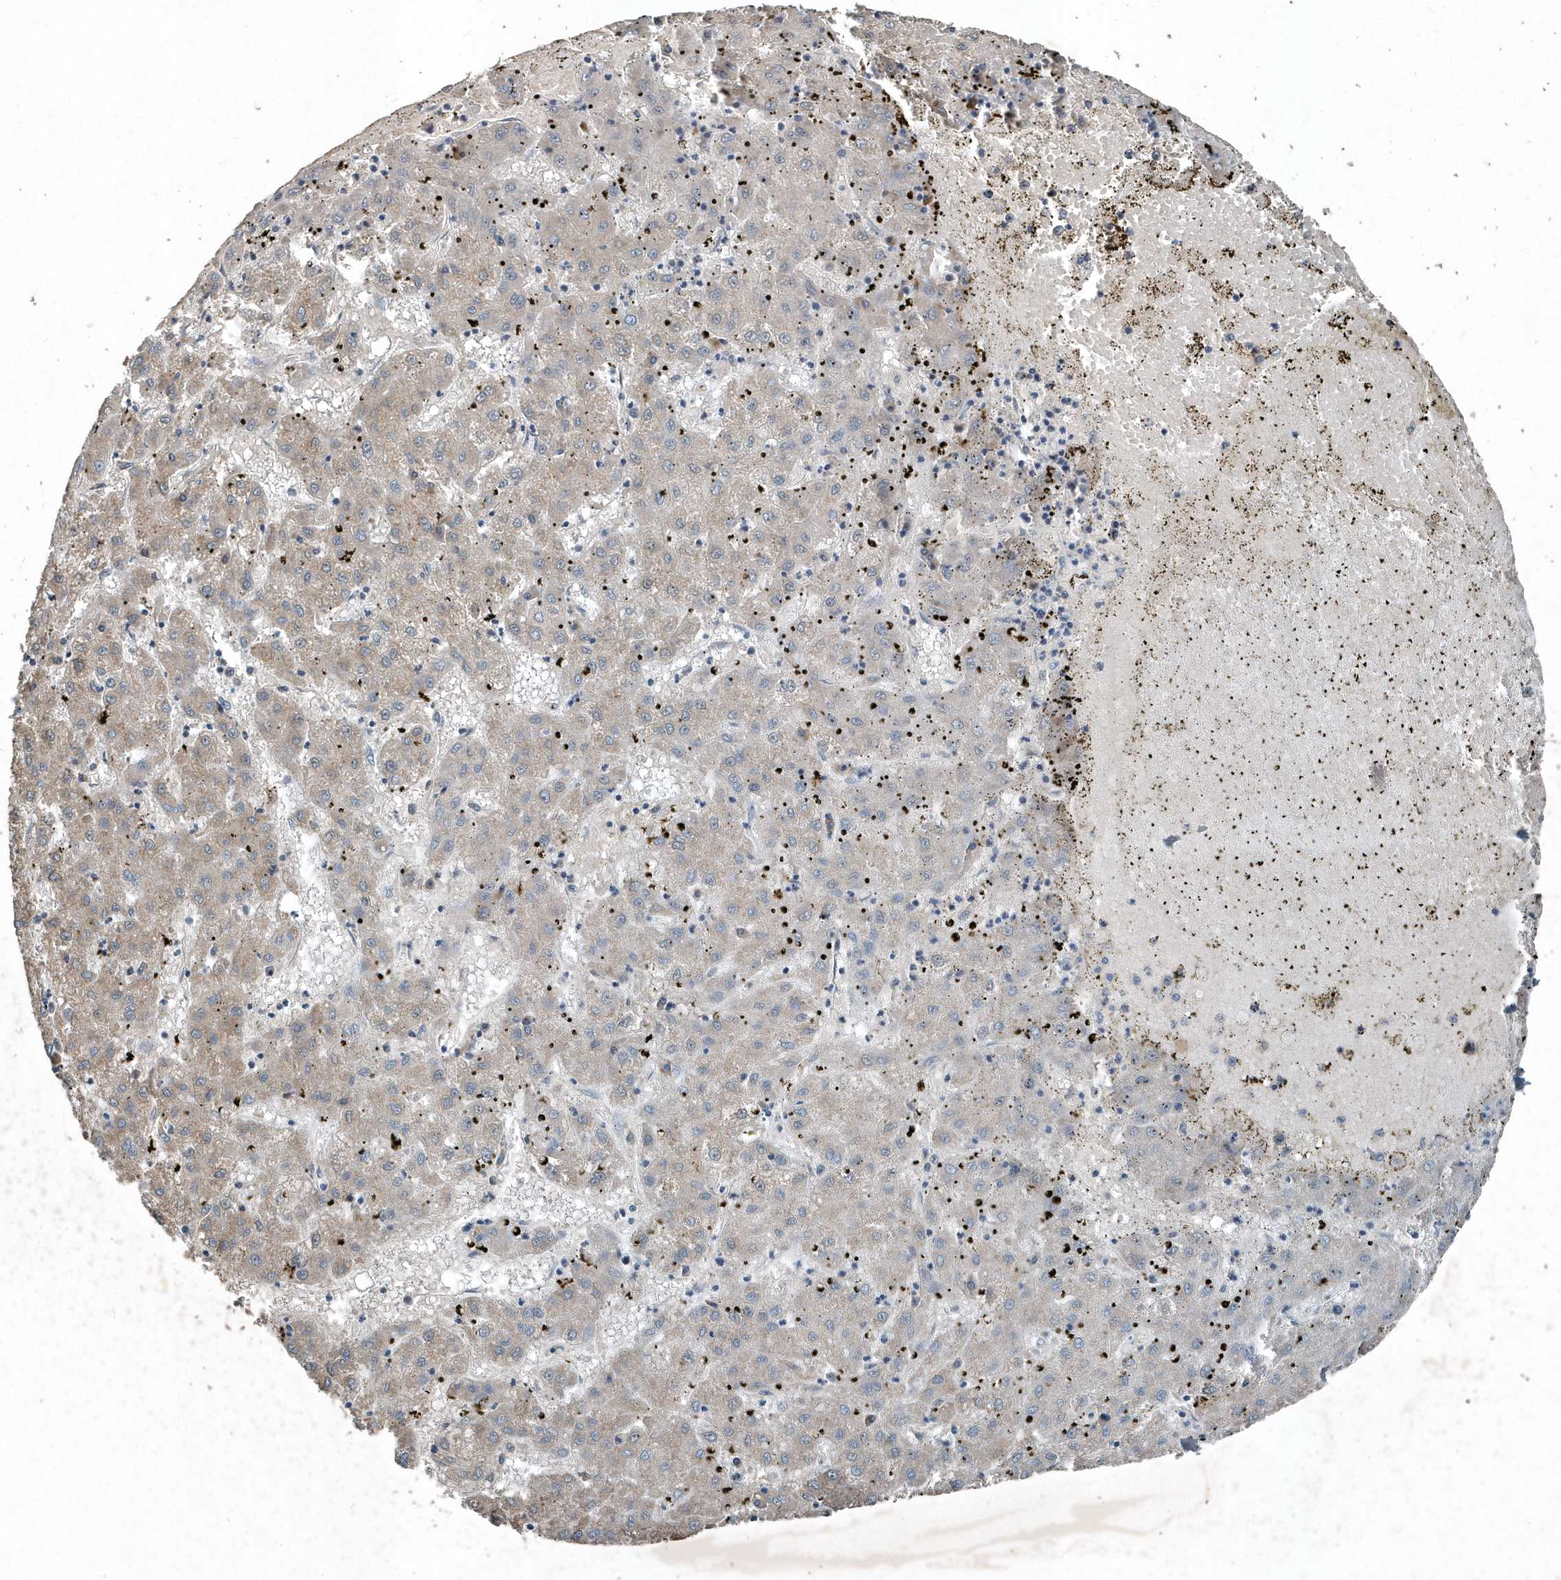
{"staining": {"intensity": "negative", "quantity": "none", "location": "none"}, "tissue": "liver cancer", "cell_type": "Tumor cells", "image_type": "cancer", "snomed": [{"axis": "morphology", "description": "Carcinoma, Hepatocellular, NOS"}, {"axis": "topography", "description": "Liver"}], "caption": "Image shows no significant protein positivity in tumor cells of liver cancer.", "gene": "SCFD2", "patient": {"sex": "male", "age": 72}}